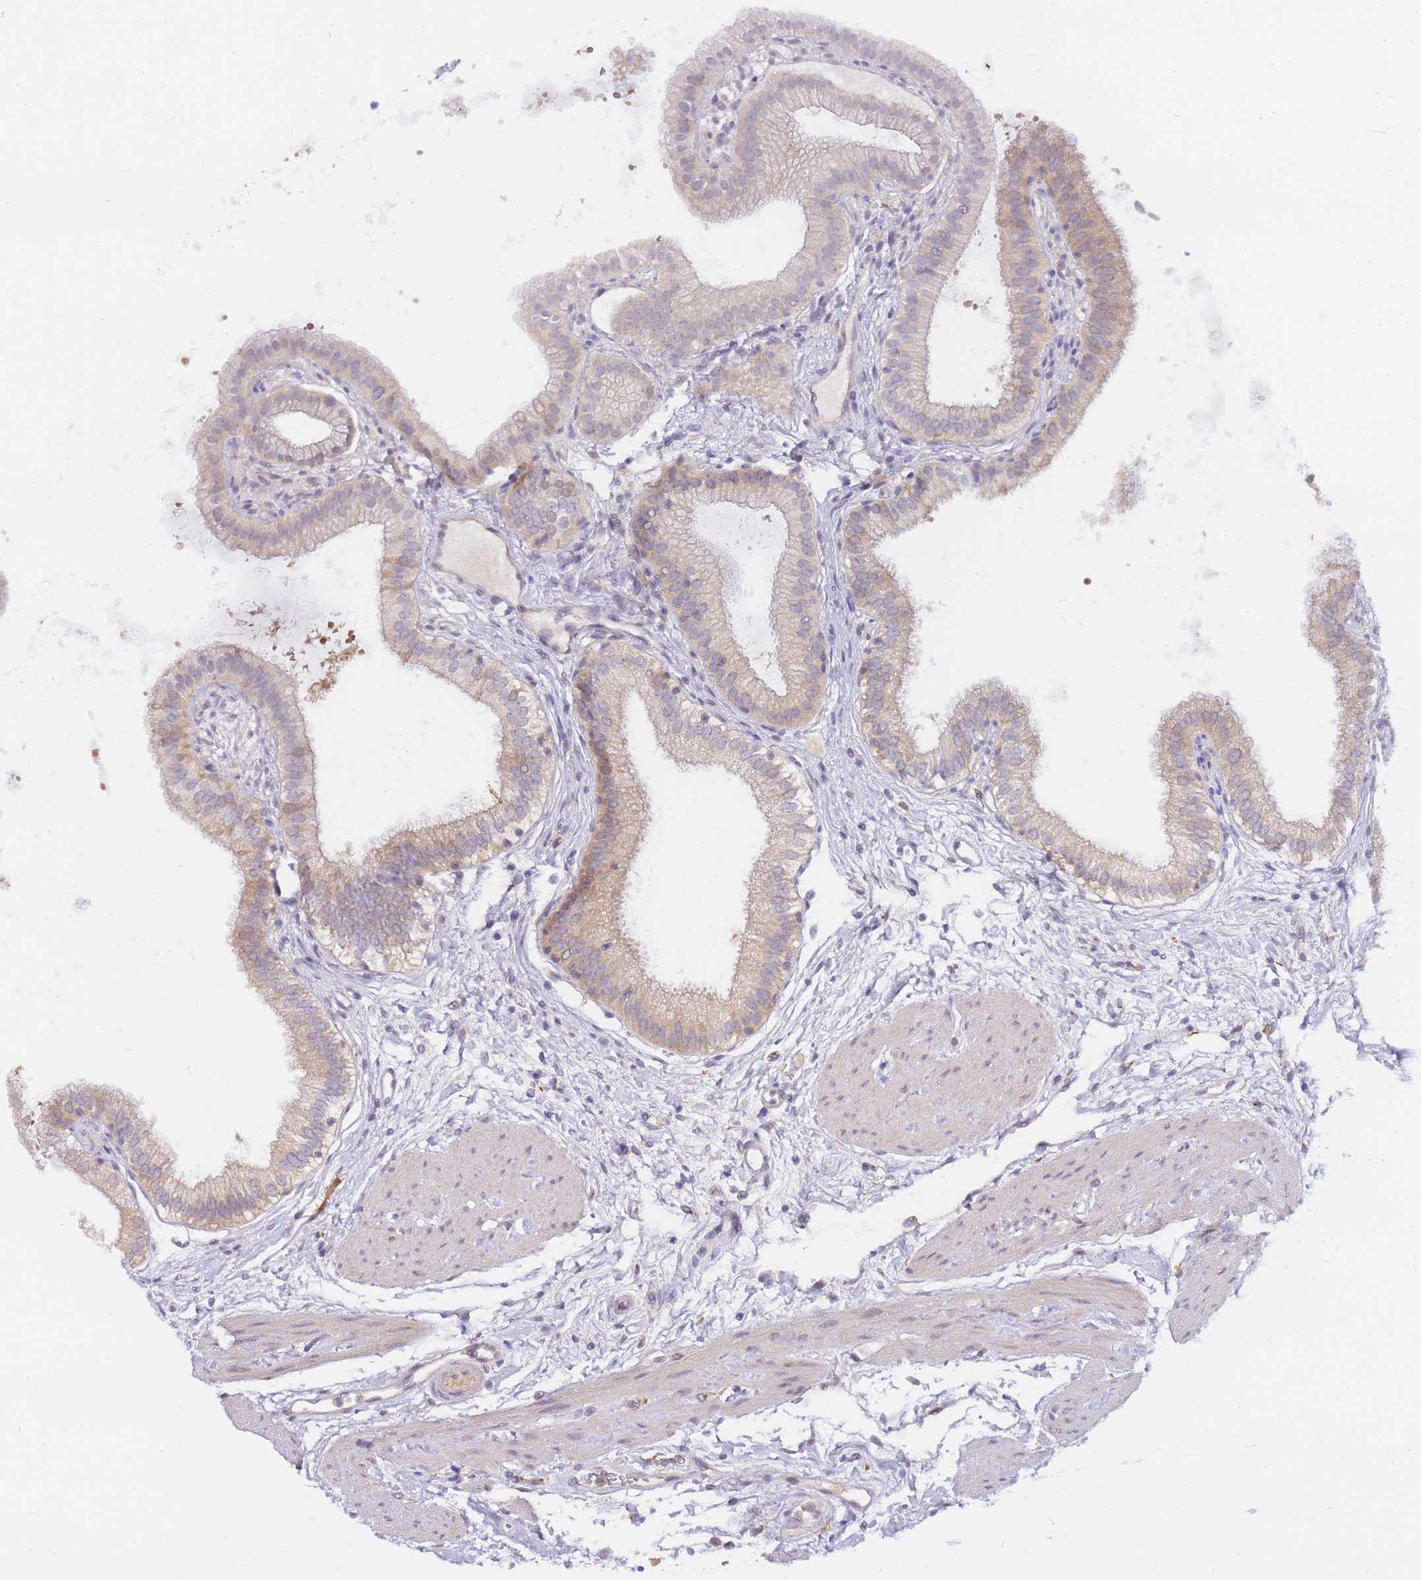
{"staining": {"intensity": "weak", "quantity": "25%-75%", "location": "cytoplasmic/membranous"}, "tissue": "gallbladder", "cell_type": "Glandular cells", "image_type": "normal", "snomed": [{"axis": "morphology", "description": "Normal tissue, NOS"}, {"axis": "topography", "description": "Gallbladder"}], "caption": "Unremarkable gallbladder exhibits weak cytoplasmic/membranous expression in about 25%-75% of glandular cells, visualized by immunohistochemistry. (Stains: DAB (3,3'-diaminobenzidine) in brown, nuclei in blue, Microscopy: brightfield microscopy at high magnification).", "gene": "ZNF577", "patient": {"sex": "female", "age": 54}}